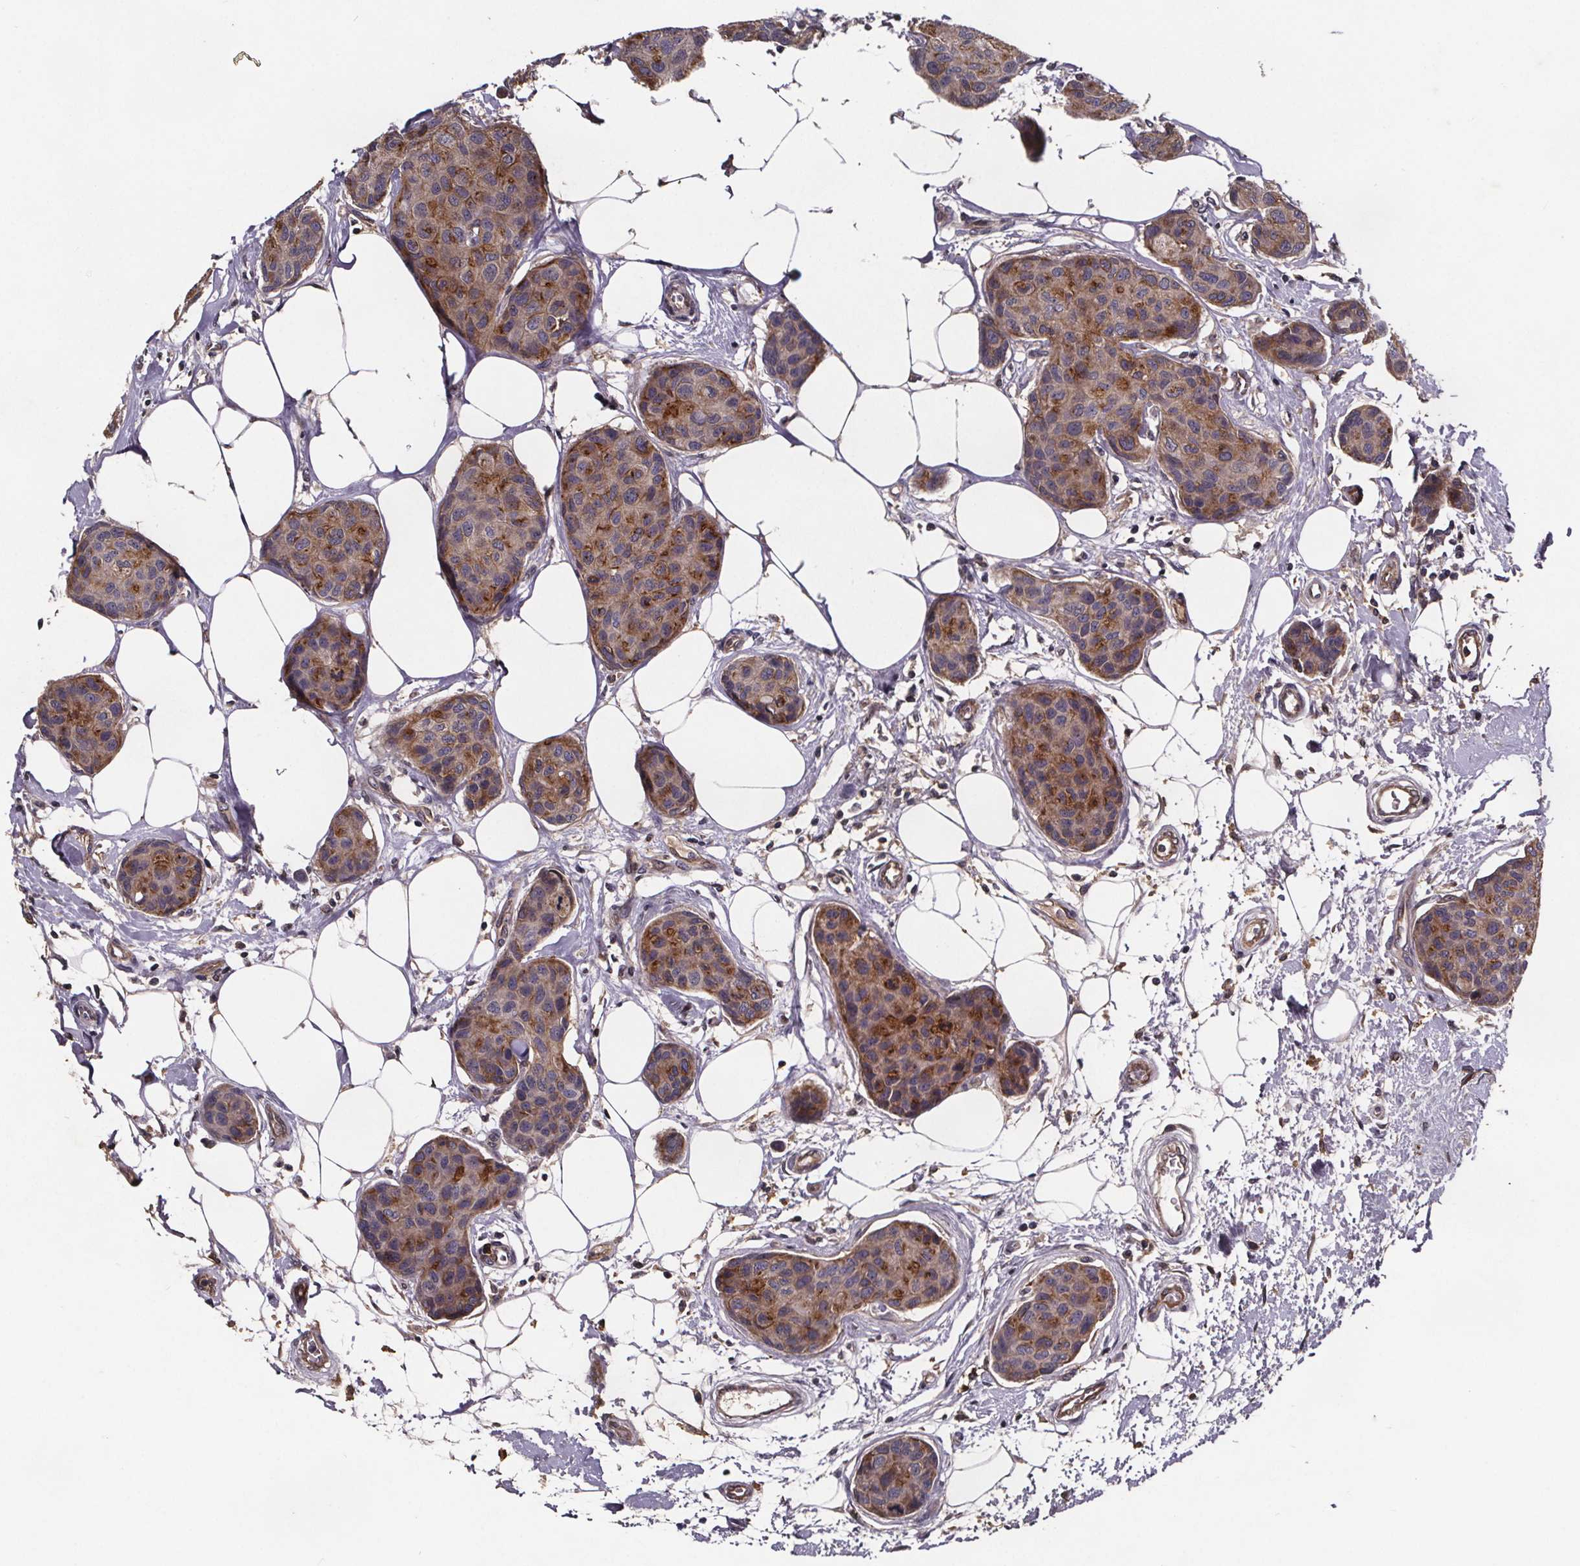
{"staining": {"intensity": "moderate", "quantity": "25%-75%", "location": "cytoplasmic/membranous"}, "tissue": "breast cancer", "cell_type": "Tumor cells", "image_type": "cancer", "snomed": [{"axis": "morphology", "description": "Duct carcinoma"}, {"axis": "topography", "description": "Breast"}], "caption": "Breast cancer (infiltrating ductal carcinoma) tissue exhibits moderate cytoplasmic/membranous staining in about 25%-75% of tumor cells", "gene": "FASTKD3", "patient": {"sex": "female", "age": 80}}